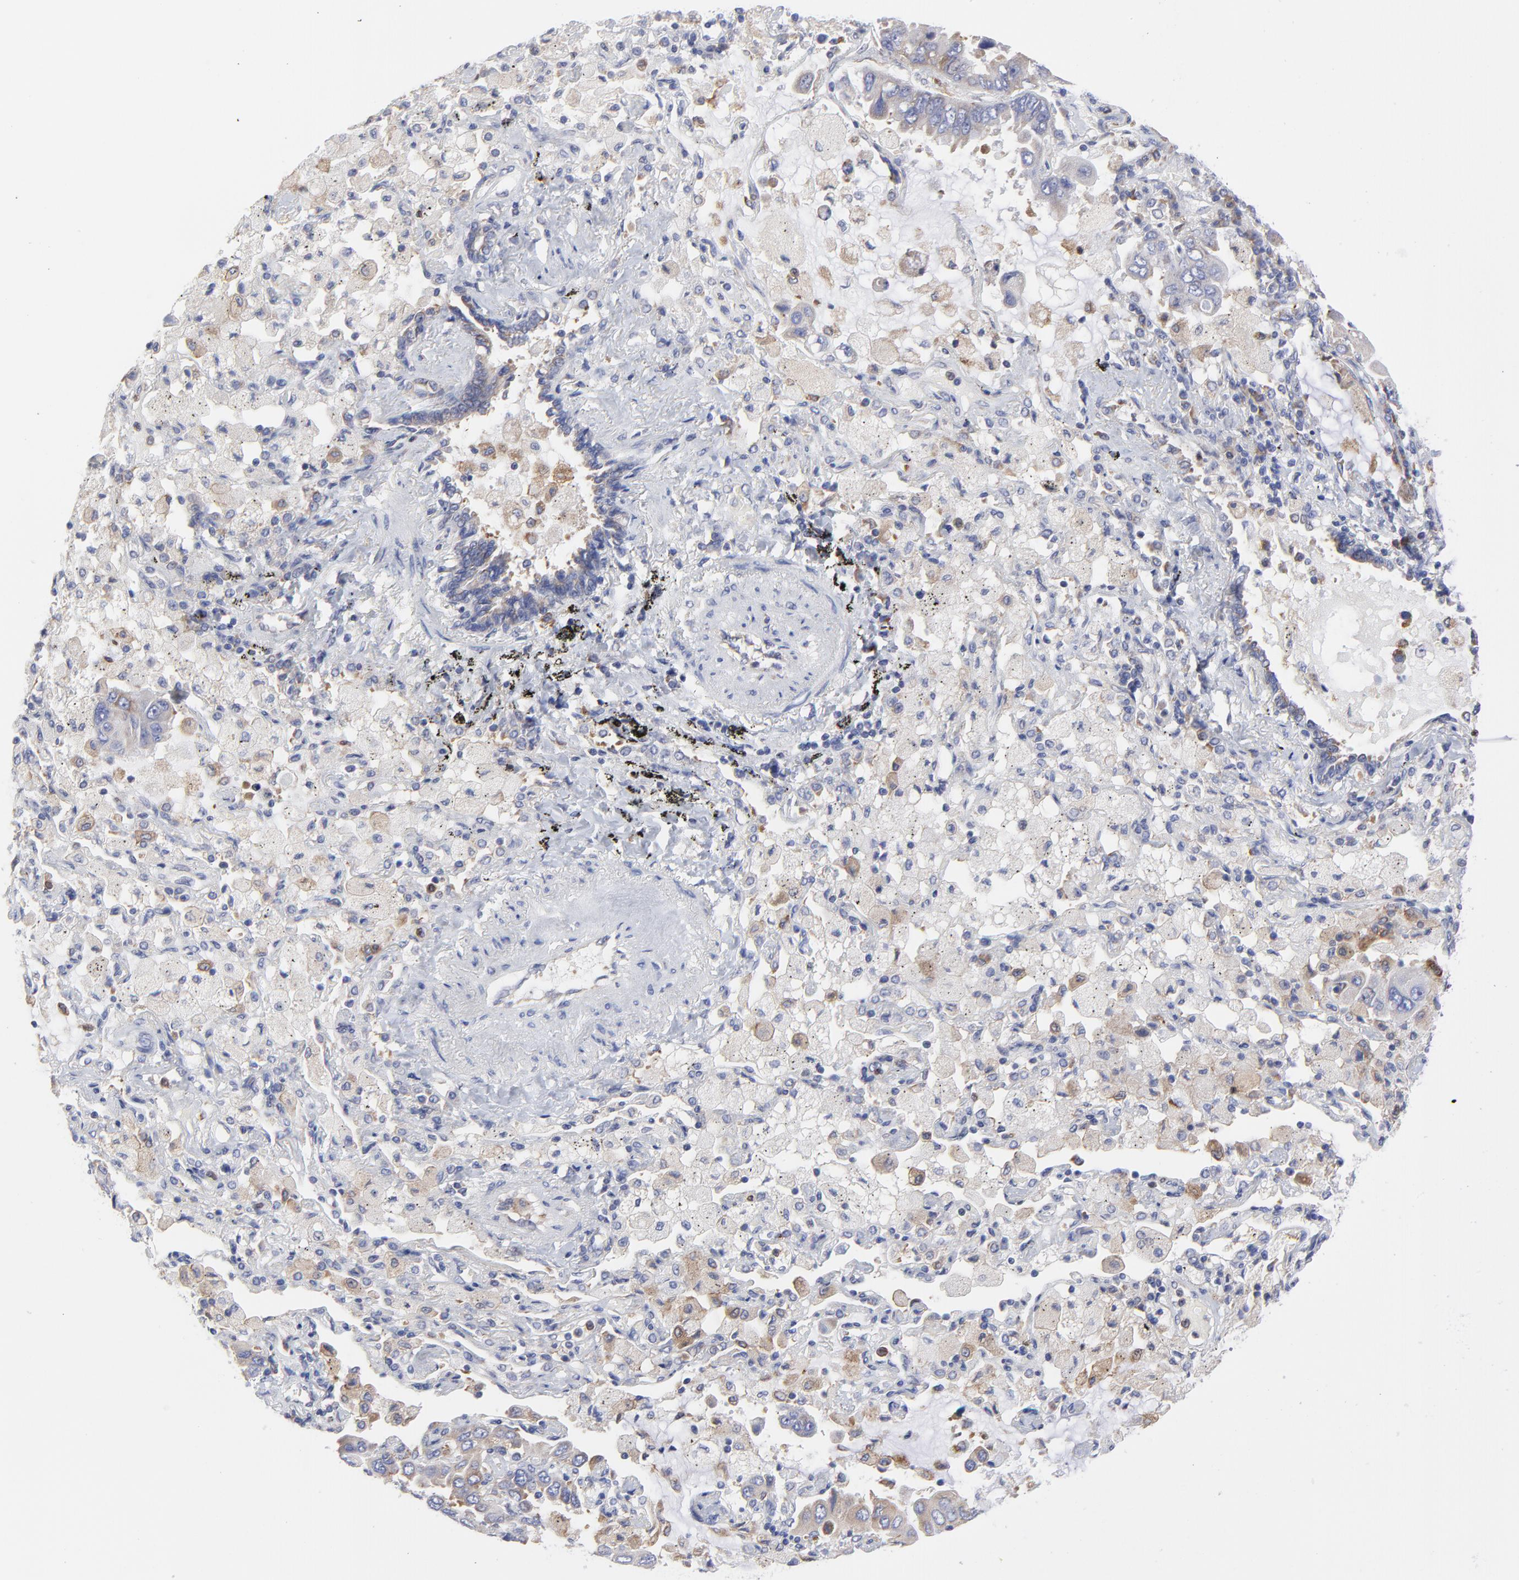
{"staining": {"intensity": "moderate", "quantity": "25%-75%", "location": "cytoplasmic/membranous"}, "tissue": "lung cancer", "cell_type": "Tumor cells", "image_type": "cancer", "snomed": [{"axis": "morphology", "description": "Adenocarcinoma, NOS"}, {"axis": "topography", "description": "Lung"}], "caption": "Protein analysis of adenocarcinoma (lung) tissue shows moderate cytoplasmic/membranous staining in about 25%-75% of tumor cells.", "gene": "MOSPD2", "patient": {"sex": "male", "age": 64}}